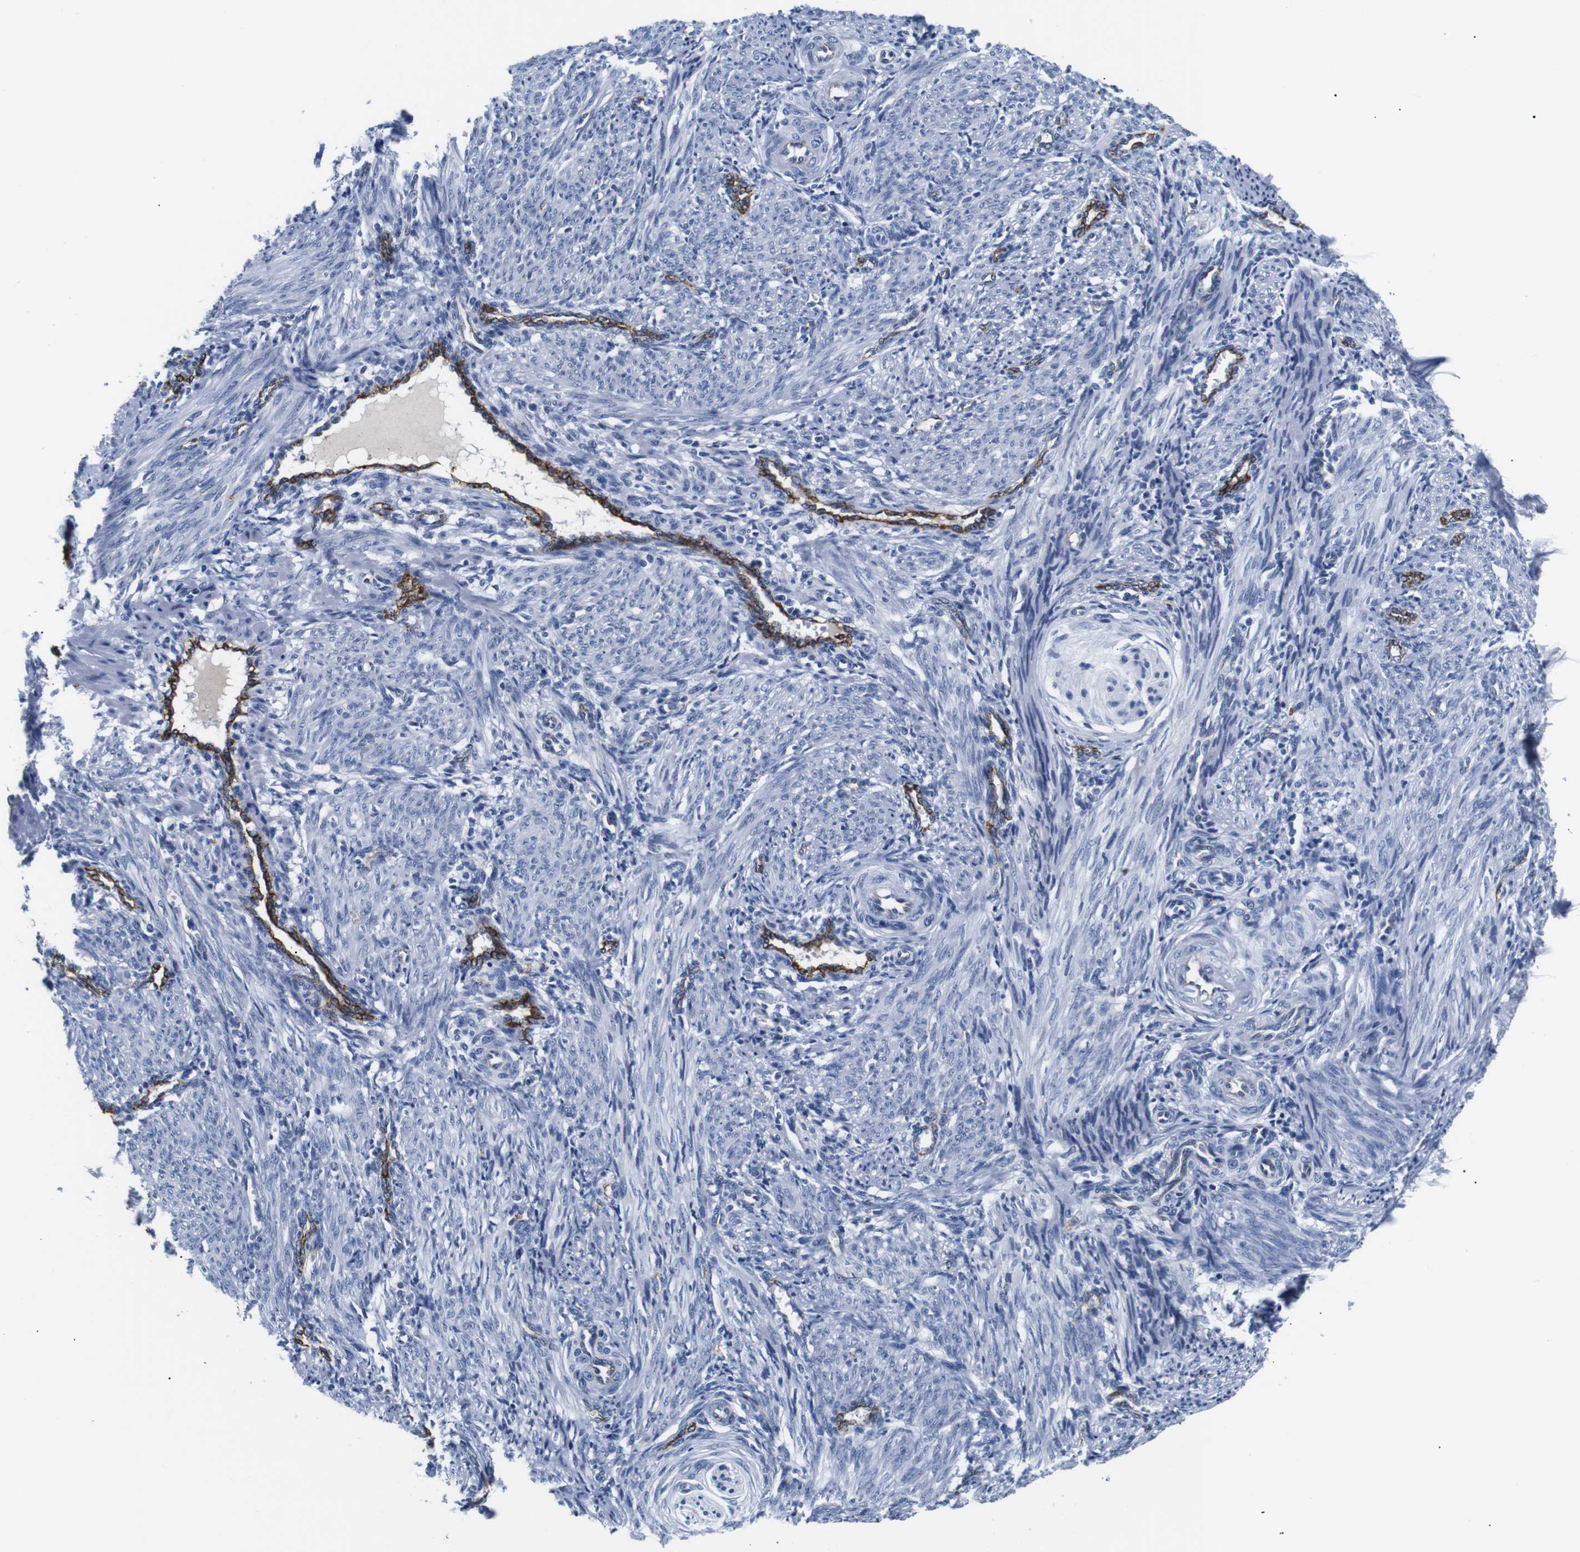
{"staining": {"intensity": "negative", "quantity": "none", "location": "none"}, "tissue": "smooth muscle", "cell_type": "Smooth muscle cells", "image_type": "normal", "snomed": [{"axis": "morphology", "description": "Normal tissue, NOS"}, {"axis": "topography", "description": "Endometrium"}], "caption": "Image shows no protein staining in smooth muscle cells of benign smooth muscle.", "gene": "MUC4", "patient": {"sex": "female", "age": 33}}